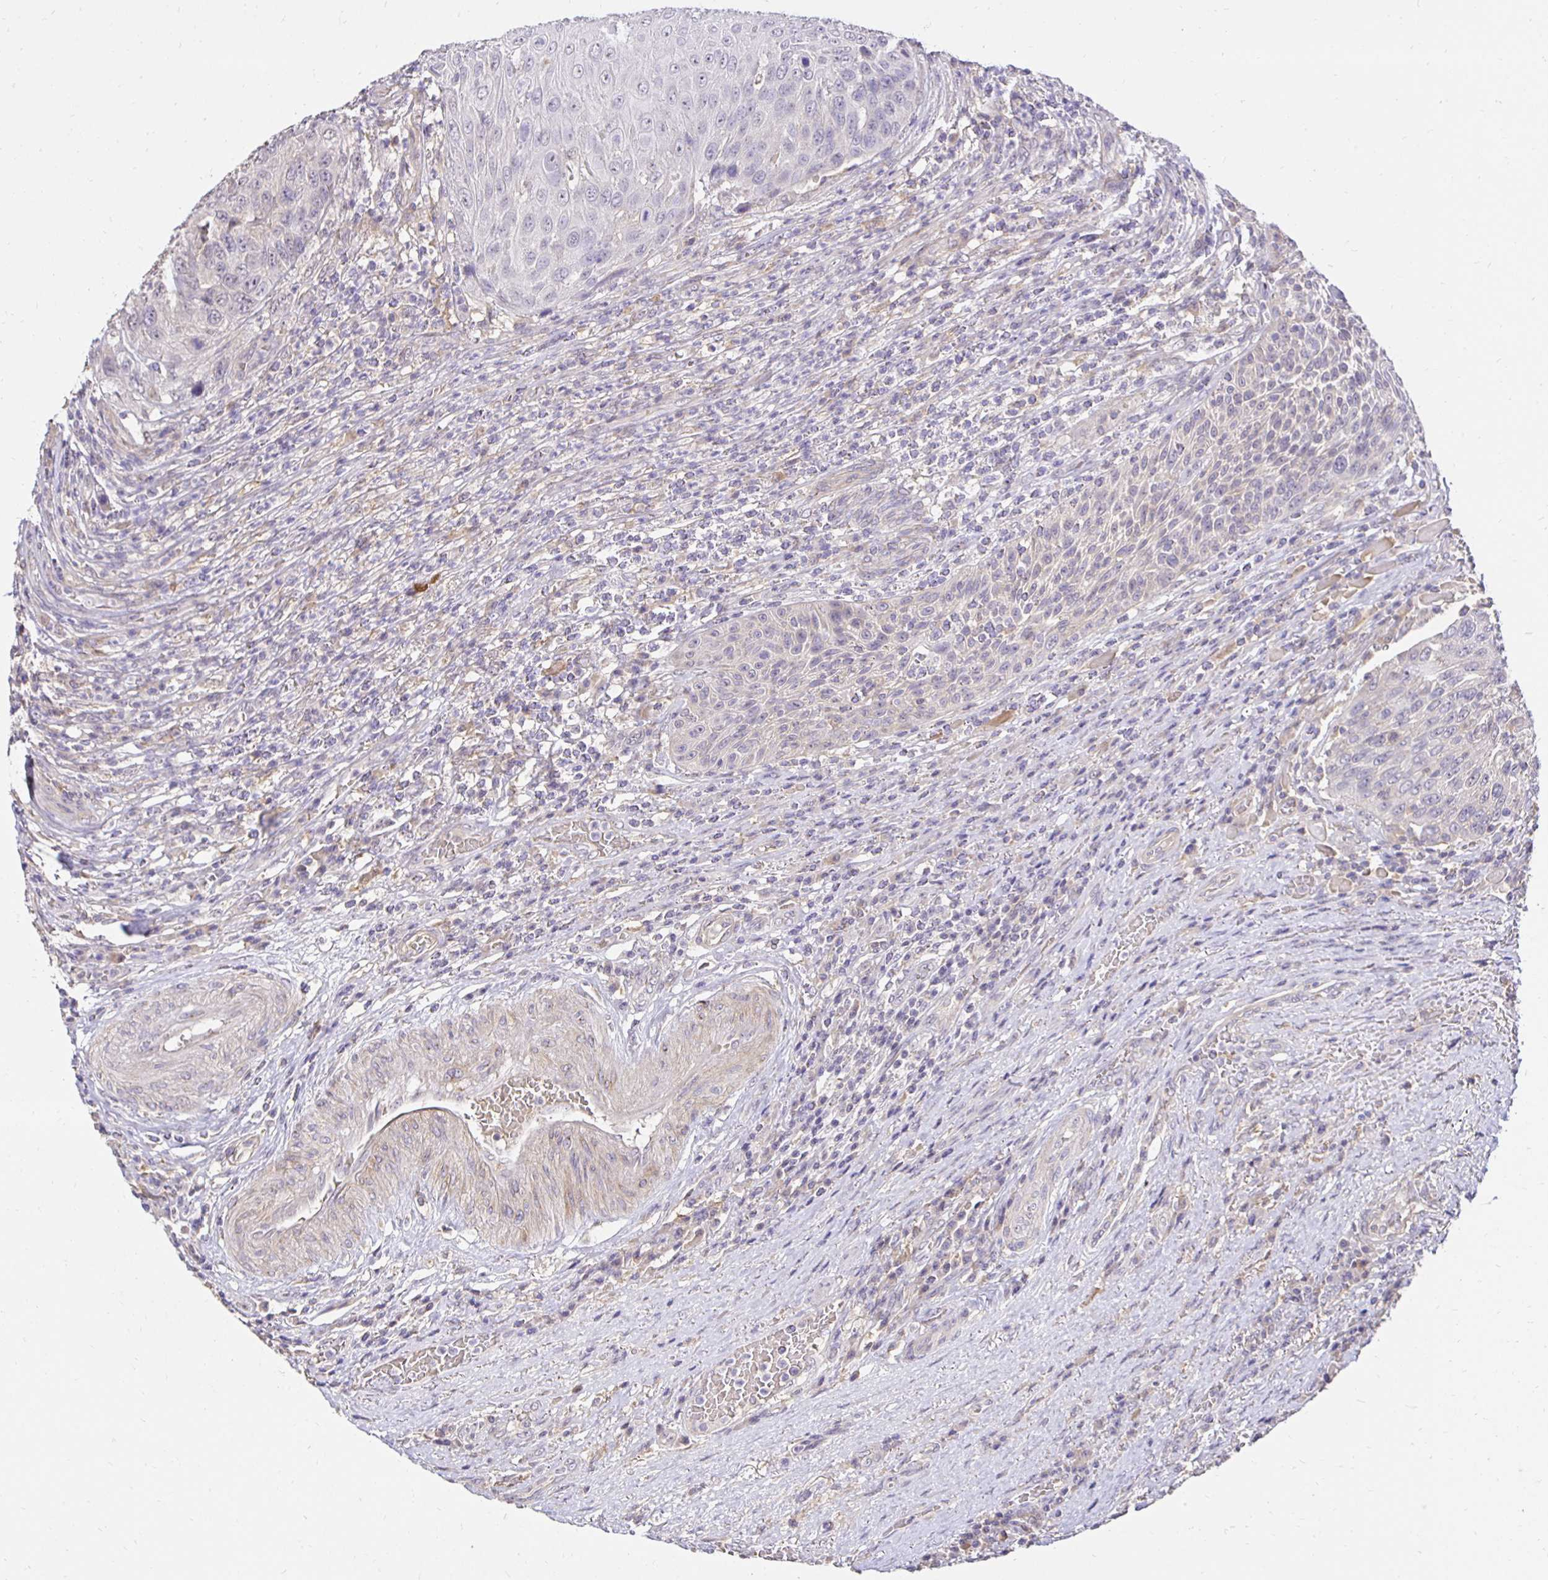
{"staining": {"intensity": "negative", "quantity": "none", "location": "none"}, "tissue": "urothelial cancer", "cell_type": "Tumor cells", "image_type": "cancer", "snomed": [{"axis": "morphology", "description": "Urothelial carcinoma, High grade"}, {"axis": "topography", "description": "Urinary bladder"}], "caption": "Tumor cells are negative for protein expression in human high-grade urothelial carcinoma.", "gene": "PNPLA3", "patient": {"sex": "female", "age": 70}}